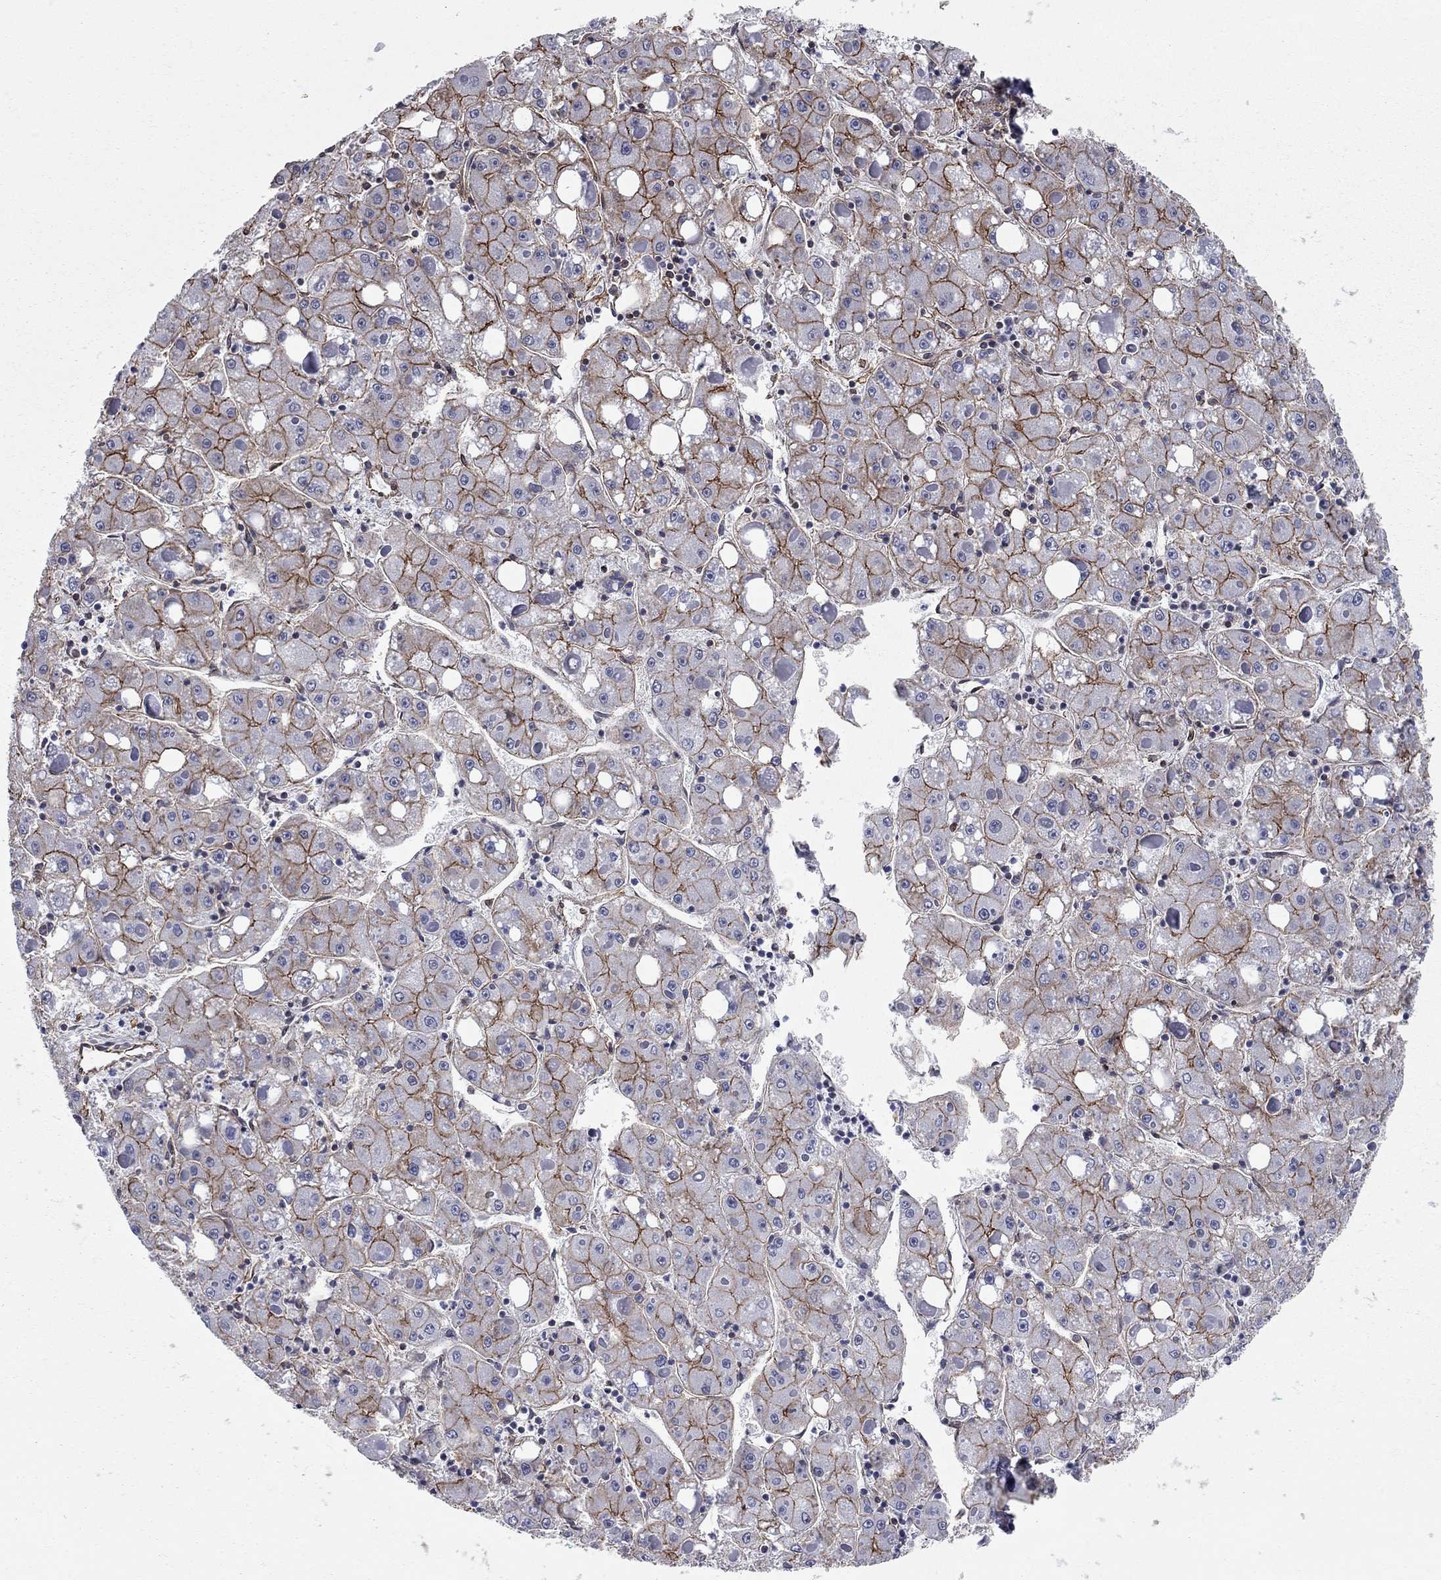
{"staining": {"intensity": "strong", "quantity": "25%-75%", "location": "cytoplasmic/membranous"}, "tissue": "liver cancer", "cell_type": "Tumor cells", "image_type": "cancer", "snomed": [{"axis": "morphology", "description": "Carcinoma, Hepatocellular, NOS"}, {"axis": "topography", "description": "Liver"}], "caption": "Human hepatocellular carcinoma (liver) stained for a protein (brown) reveals strong cytoplasmic/membranous positive expression in about 25%-75% of tumor cells.", "gene": "BICDL2", "patient": {"sex": "male", "age": 73}}